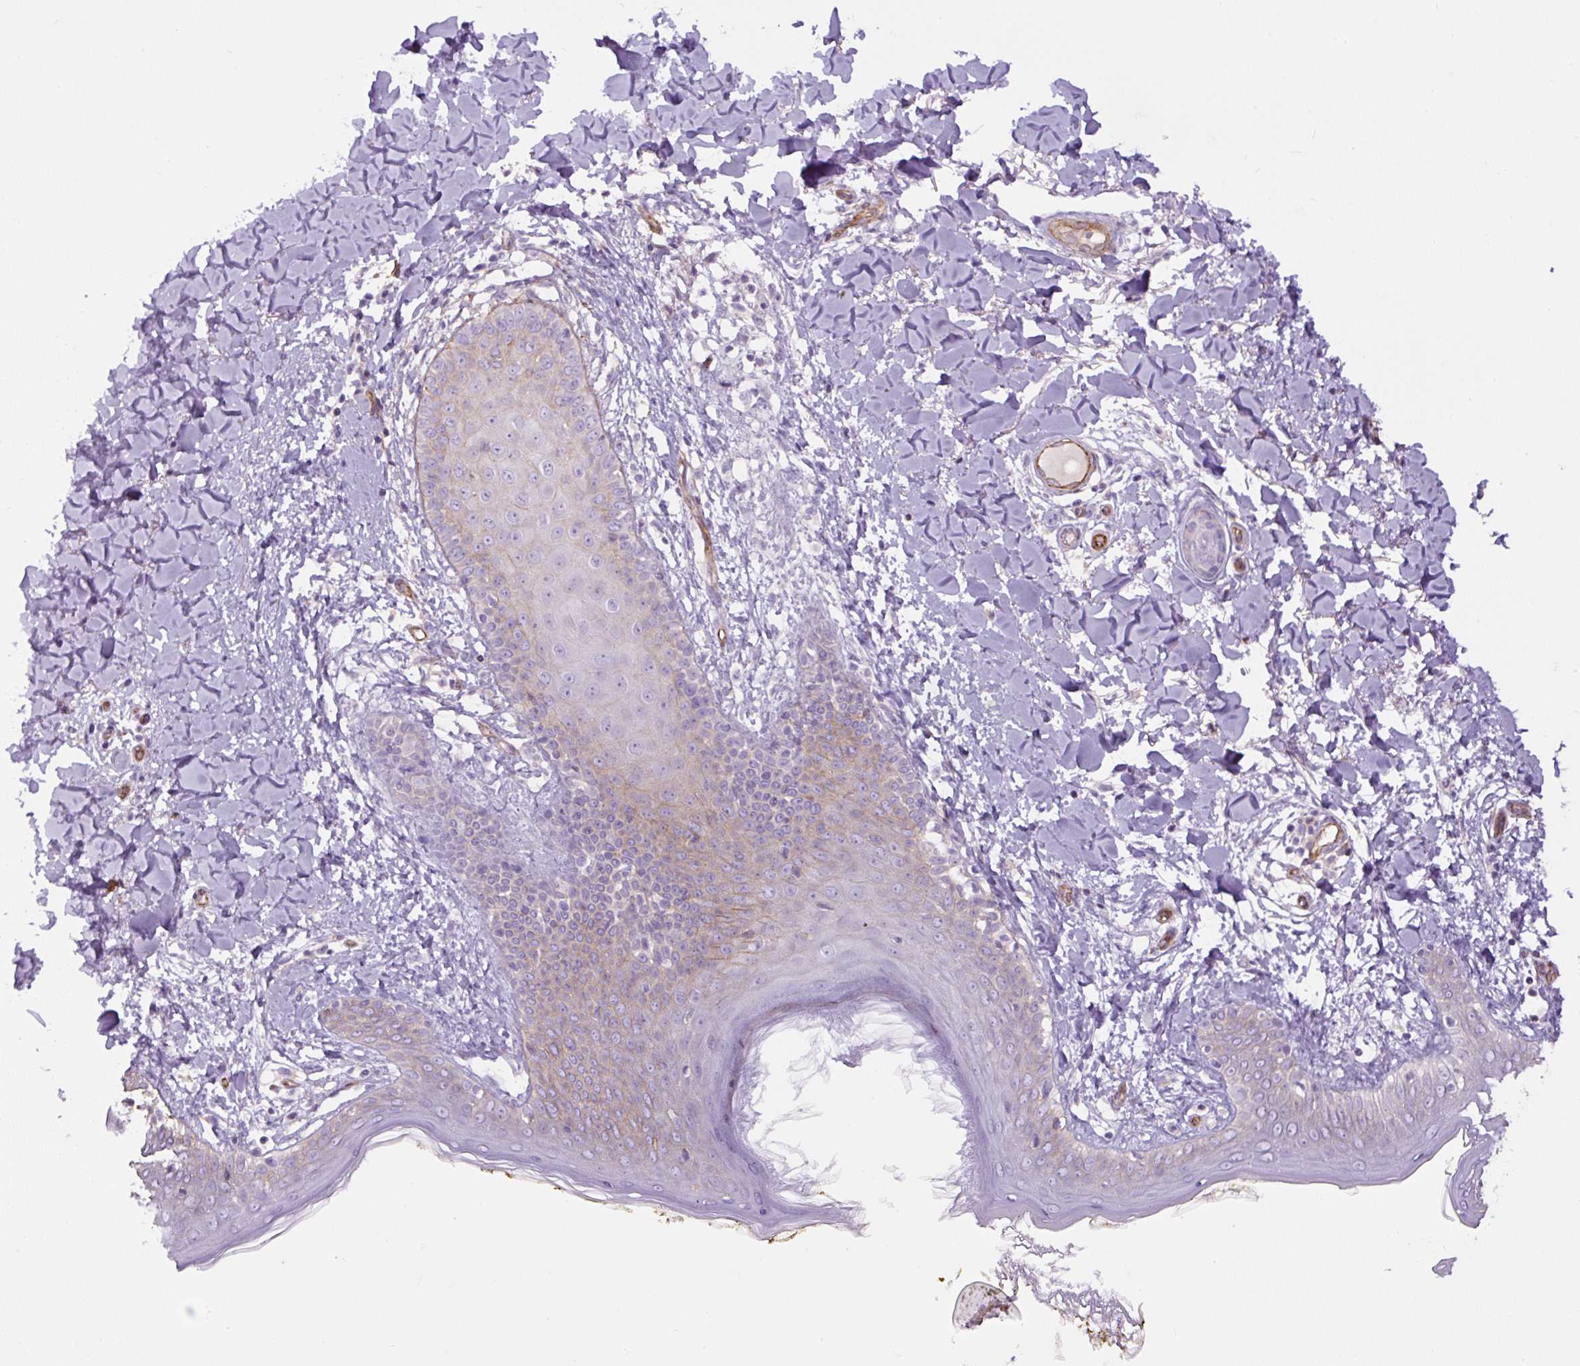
{"staining": {"intensity": "negative", "quantity": "none", "location": "none"}, "tissue": "skin", "cell_type": "Fibroblasts", "image_type": "normal", "snomed": [{"axis": "morphology", "description": "Normal tissue, NOS"}, {"axis": "topography", "description": "Skin"}], "caption": "Photomicrograph shows no significant protein expression in fibroblasts of unremarkable skin.", "gene": "B3GALT5", "patient": {"sex": "female", "age": 34}}